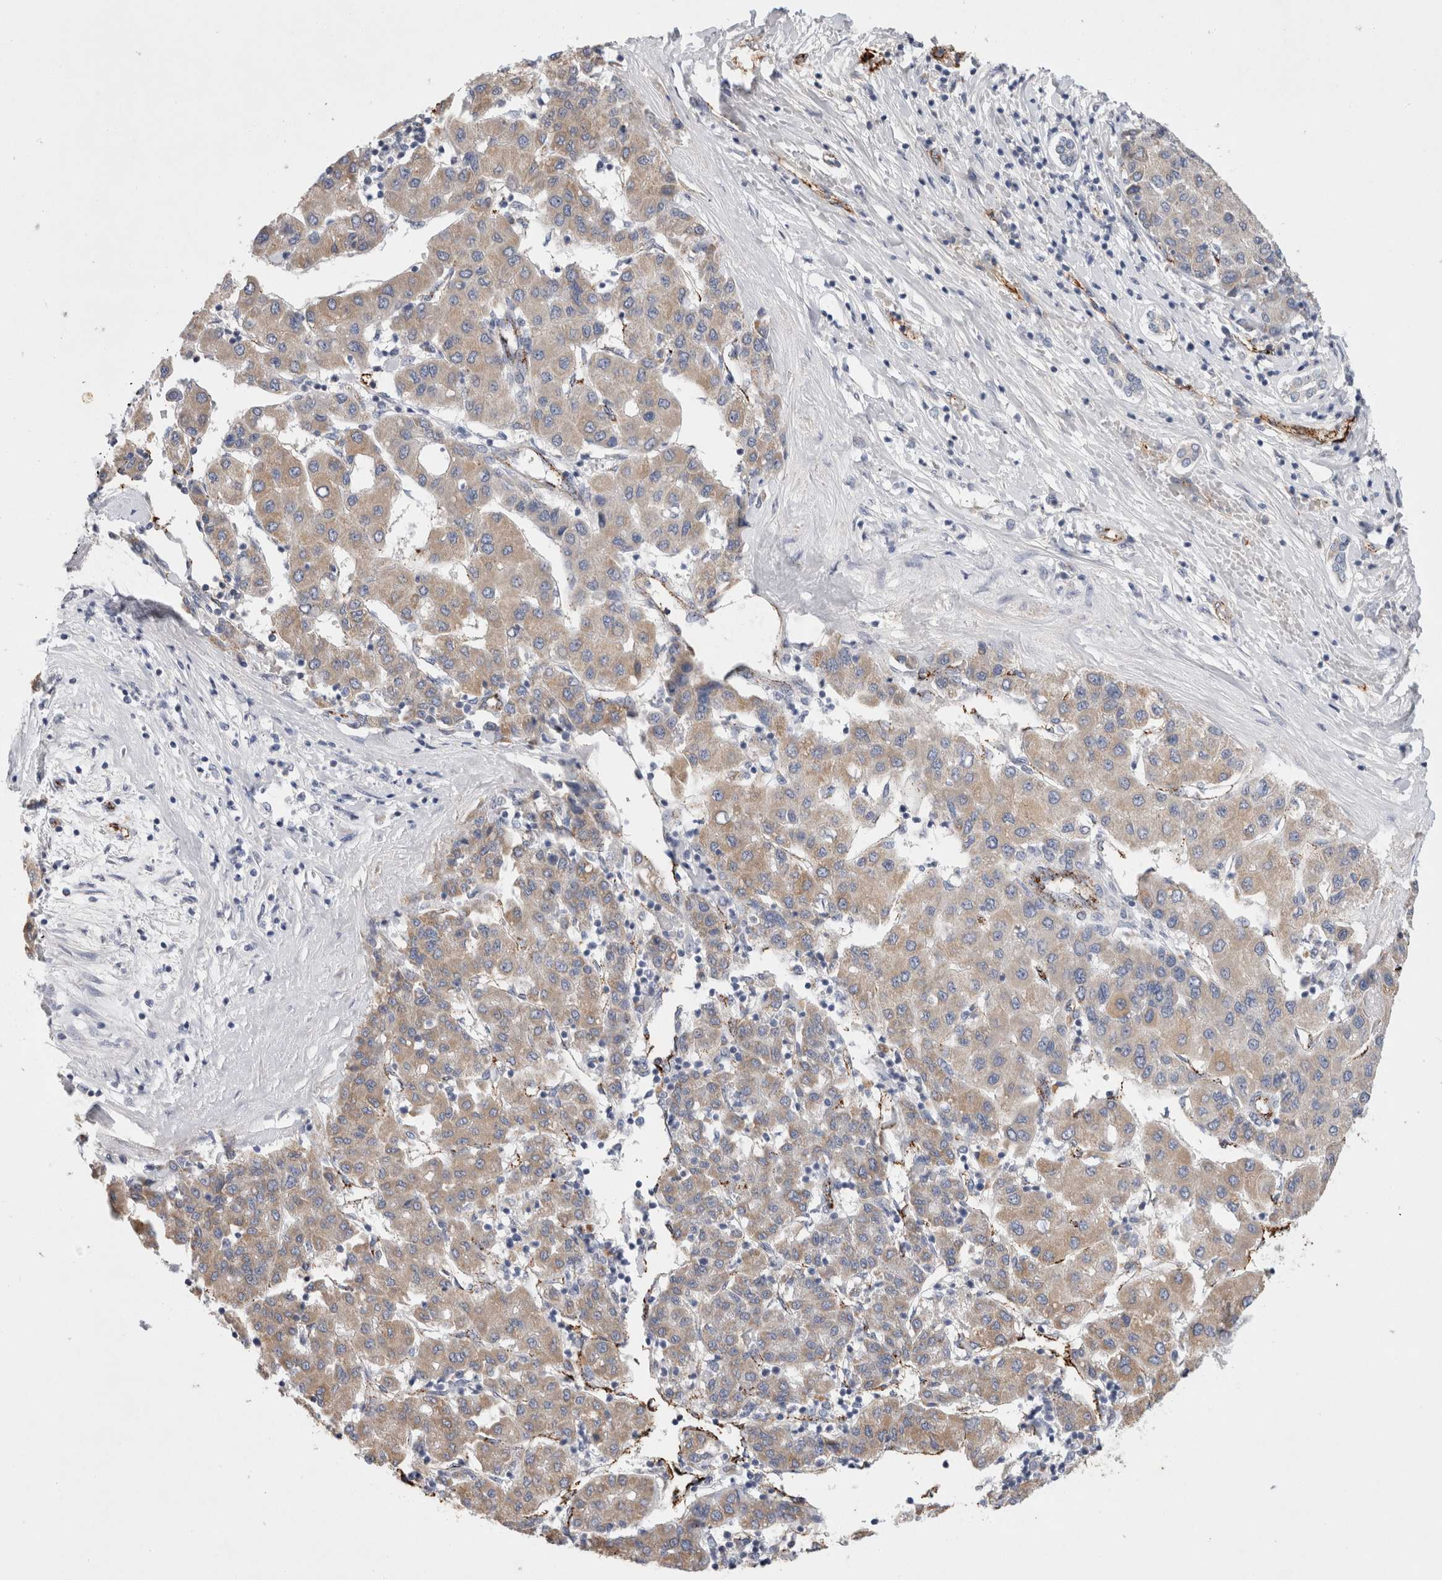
{"staining": {"intensity": "weak", "quantity": ">75%", "location": "cytoplasmic/membranous"}, "tissue": "liver cancer", "cell_type": "Tumor cells", "image_type": "cancer", "snomed": [{"axis": "morphology", "description": "Carcinoma, Hepatocellular, NOS"}, {"axis": "topography", "description": "Liver"}], "caption": "A photomicrograph of human liver hepatocellular carcinoma stained for a protein displays weak cytoplasmic/membranous brown staining in tumor cells.", "gene": "IARS2", "patient": {"sex": "male", "age": 65}}